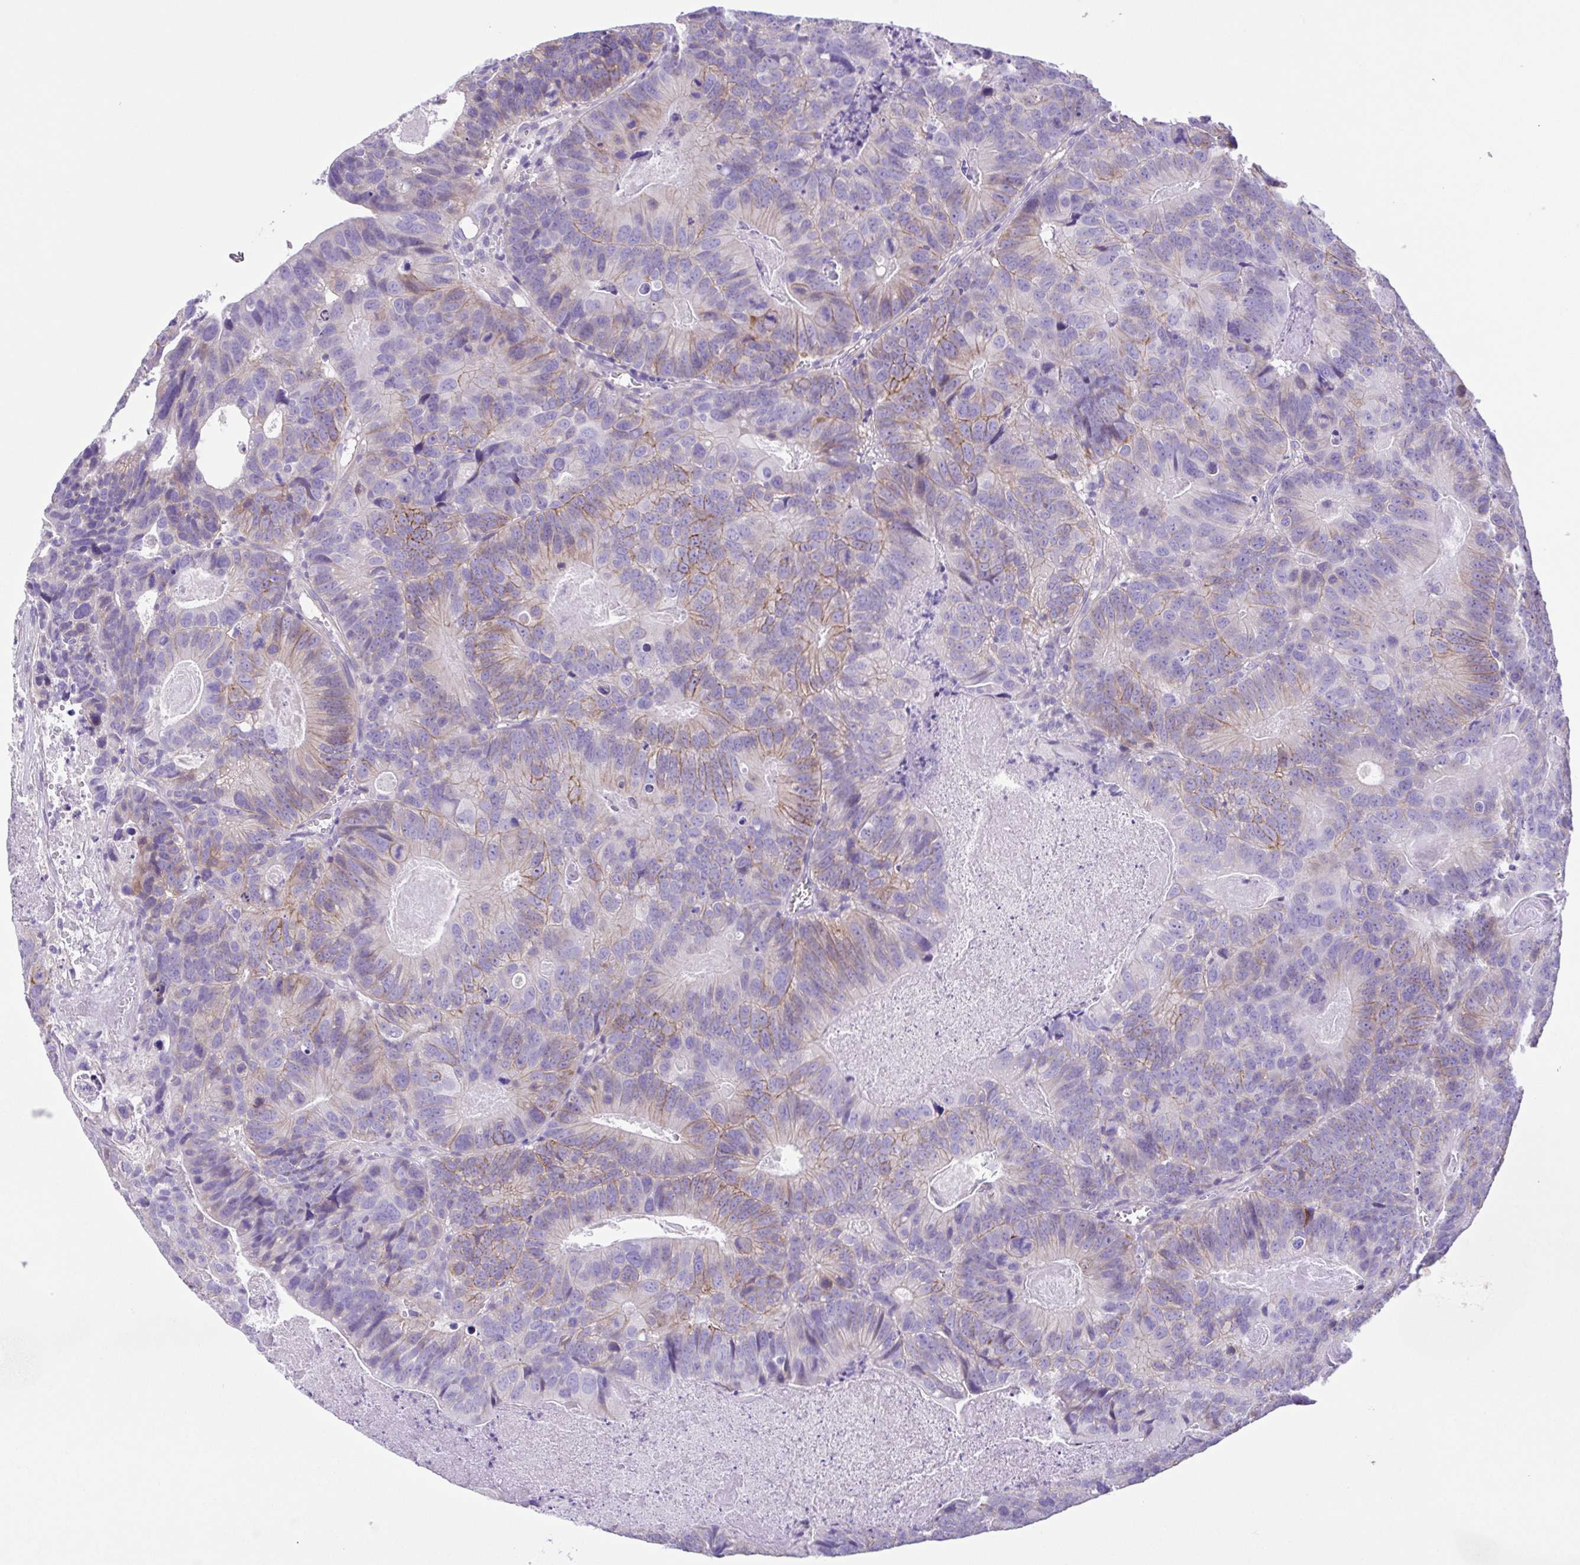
{"staining": {"intensity": "weak", "quantity": "<25%", "location": "cytoplasmic/membranous"}, "tissue": "head and neck cancer", "cell_type": "Tumor cells", "image_type": "cancer", "snomed": [{"axis": "morphology", "description": "Adenocarcinoma, NOS"}, {"axis": "topography", "description": "Head-Neck"}], "caption": "This photomicrograph is of head and neck adenocarcinoma stained with IHC to label a protein in brown with the nuclei are counter-stained blue. There is no expression in tumor cells.", "gene": "ISM2", "patient": {"sex": "male", "age": 62}}